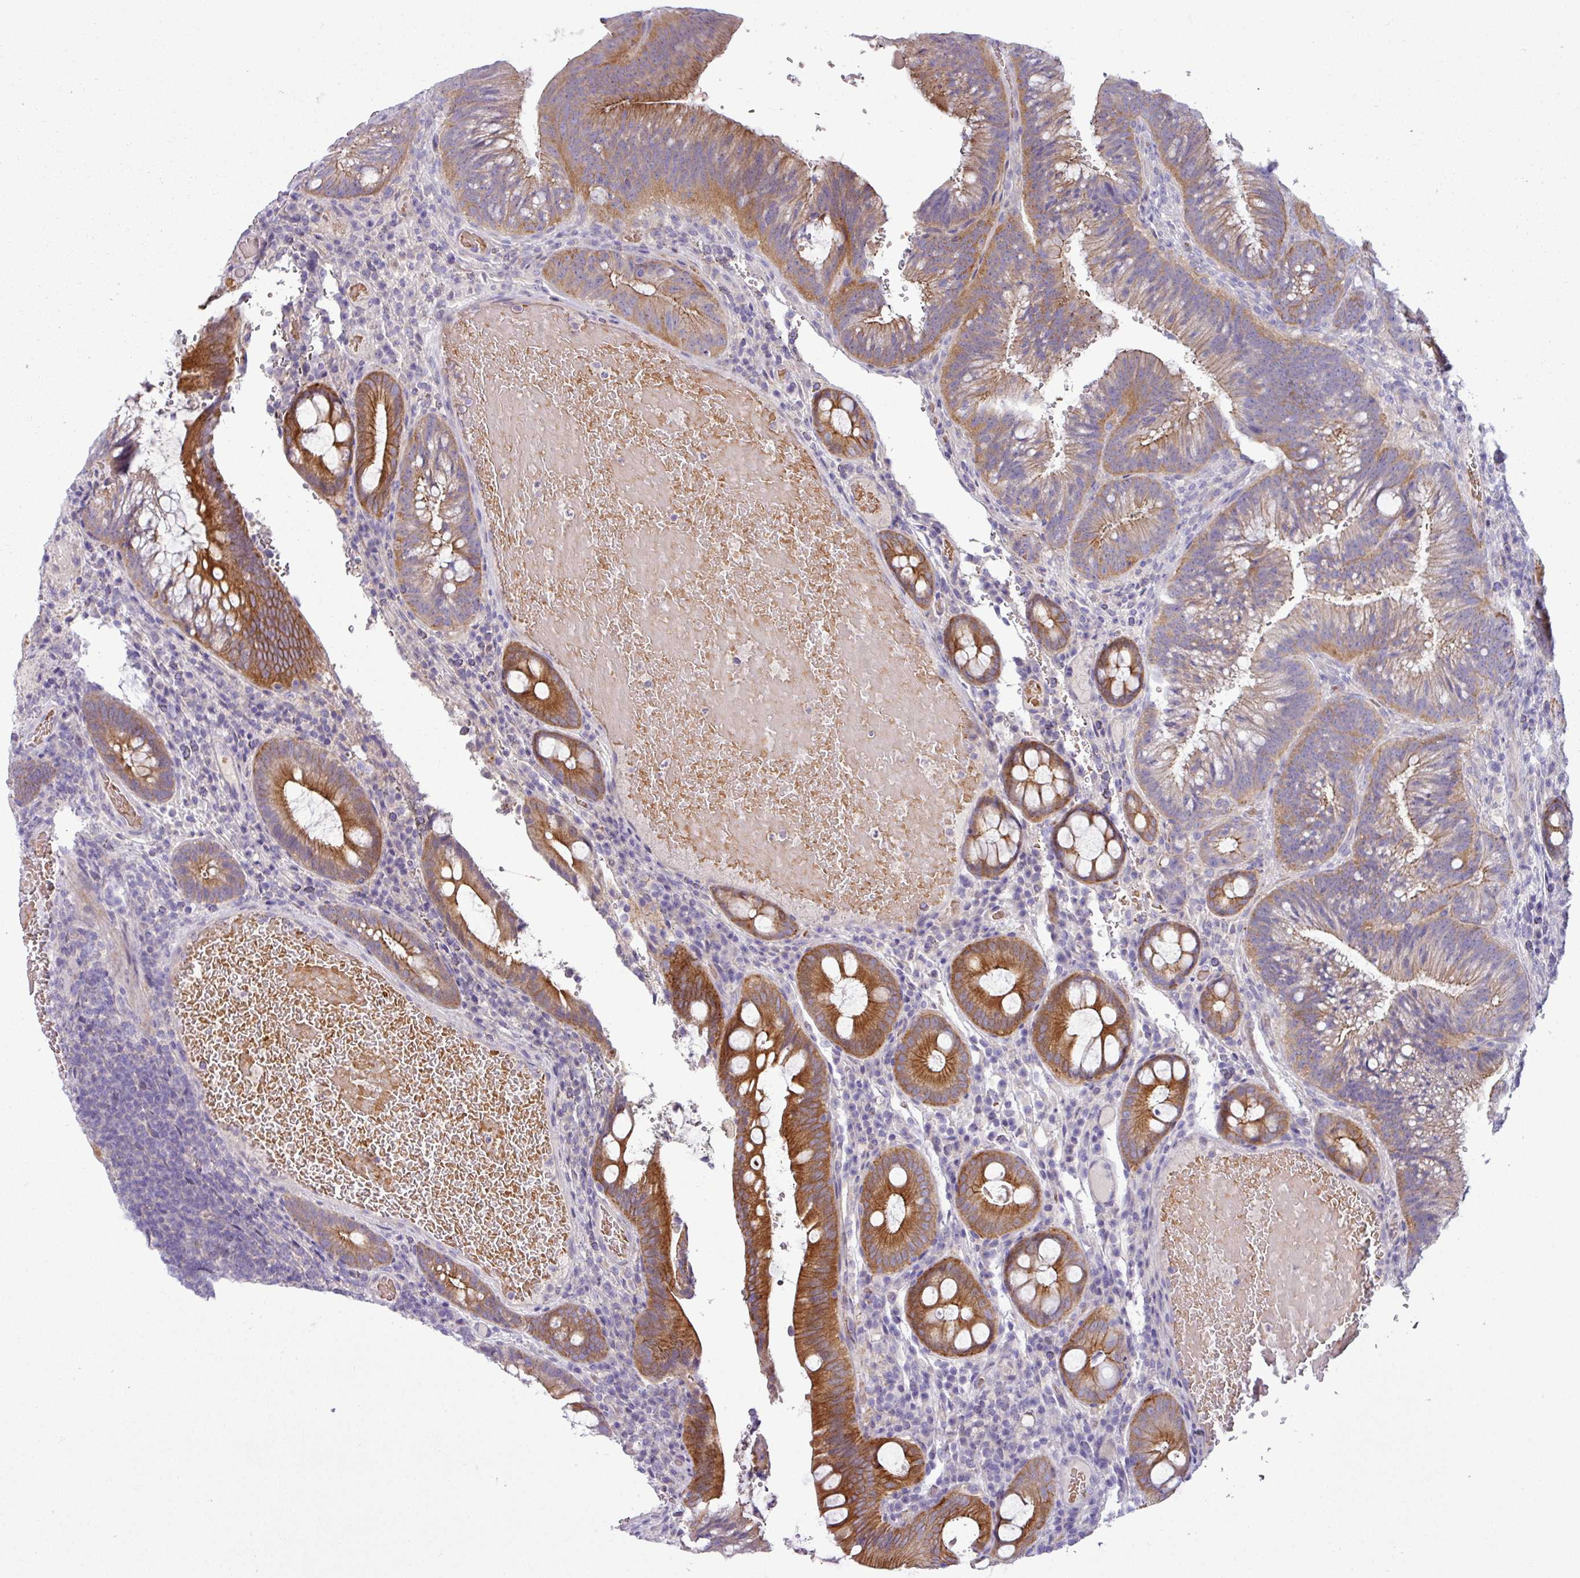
{"staining": {"intensity": "moderate", "quantity": ">75%", "location": "cytoplasmic/membranous"}, "tissue": "colorectal cancer", "cell_type": "Tumor cells", "image_type": "cancer", "snomed": [{"axis": "morphology", "description": "Adenocarcinoma, NOS"}, {"axis": "topography", "description": "Colon"}], "caption": "Colorectal adenocarcinoma stained with a protein marker demonstrates moderate staining in tumor cells.", "gene": "ACAP3", "patient": {"sex": "female", "age": 43}}